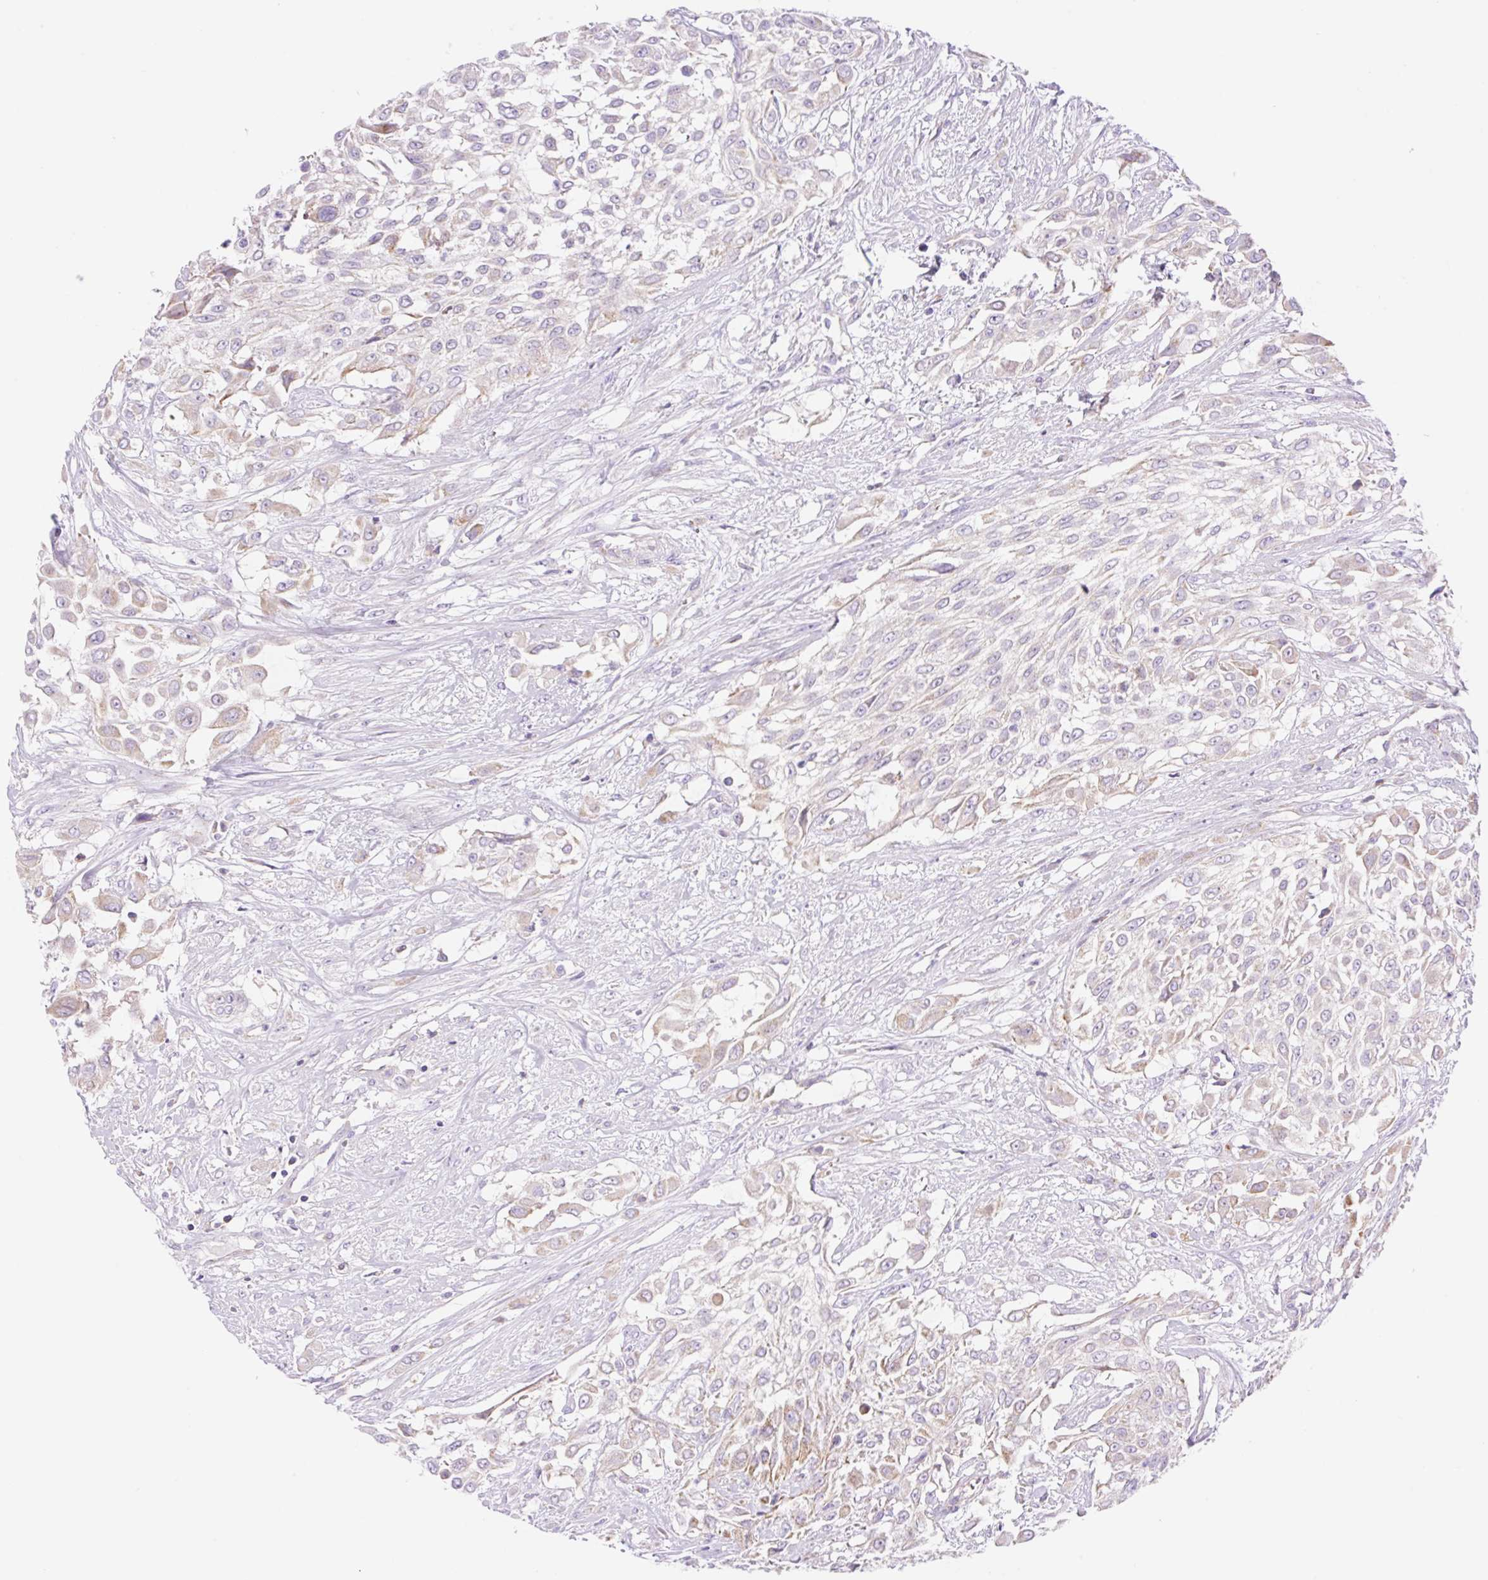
{"staining": {"intensity": "weak", "quantity": "25%-75%", "location": "cytoplasmic/membranous"}, "tissue": "urothelial cancer", "cell_type": "Tumor cells", "image_type": "cancer", "snomed": [{"axis": "morphology", "description": "Urothelial carcinoma, High grade"}, {"axis": "topography", "description": "Urinary bladder"}], "caption": "An IHC micrograph of tumor tissue is shown. Protein staining in brown shows weak cytoplasmic/membranous positivity in high-grade urothelial carcinoma within tumor cells.", "gene": "ETNK2", "patient": {"sex": "male", "age": 57}}